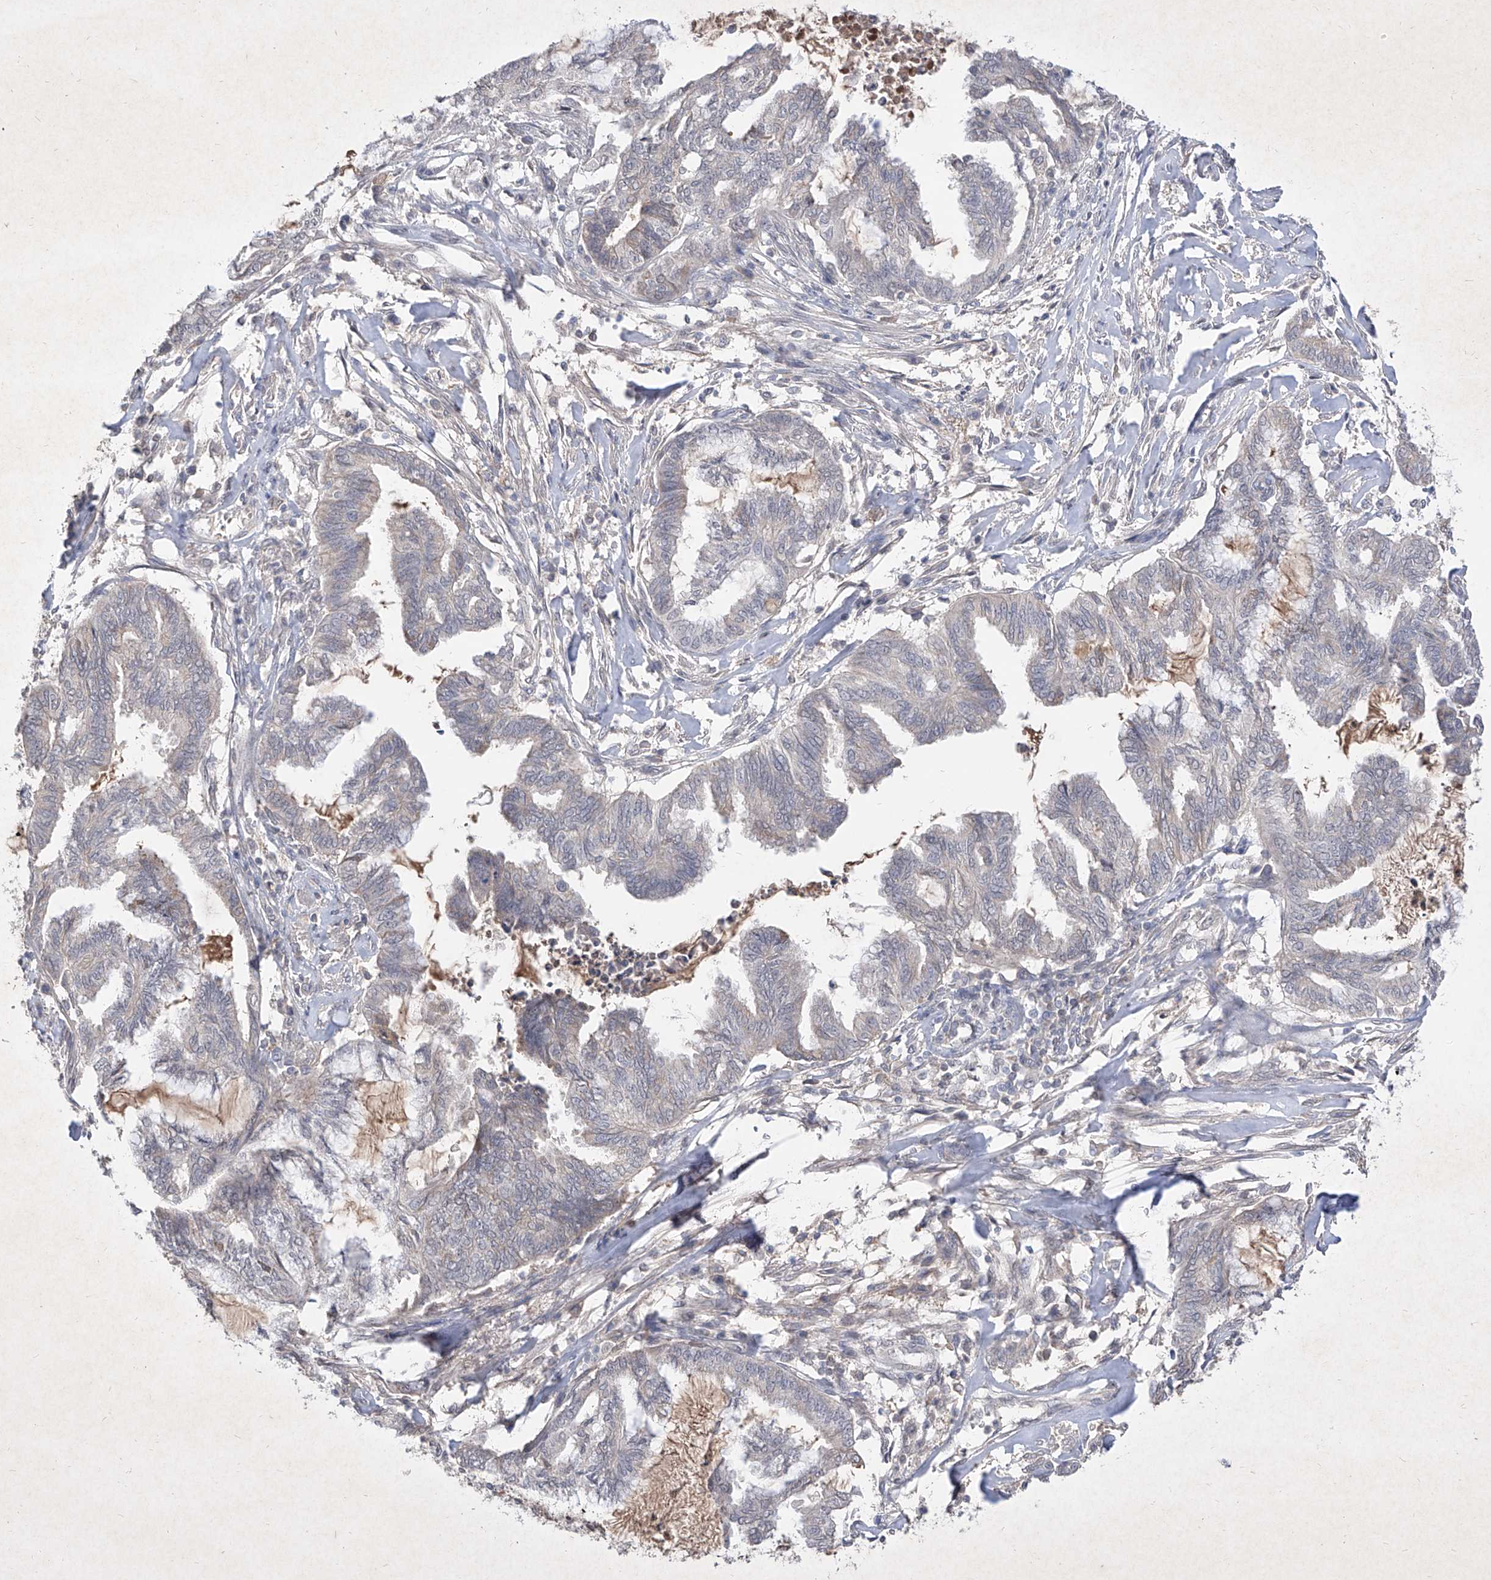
{"staining": {"intensity": "negative", "quantity": "none", "location": "none"}, "tissue": "endometrial cancer", "cell_type": "Tumor cells", "image_type": "cancer", "snomed": [{"axis": "morphology", "description": "Adenocarcinoma, NOS"}, {"axis": "topography", "description": "Endometrium"}], "caption": "An image of human endometrial cancer is negative for staining in tumor cells.", "gene": "C4A", "patient": {"sex": "female", "age": 86}}